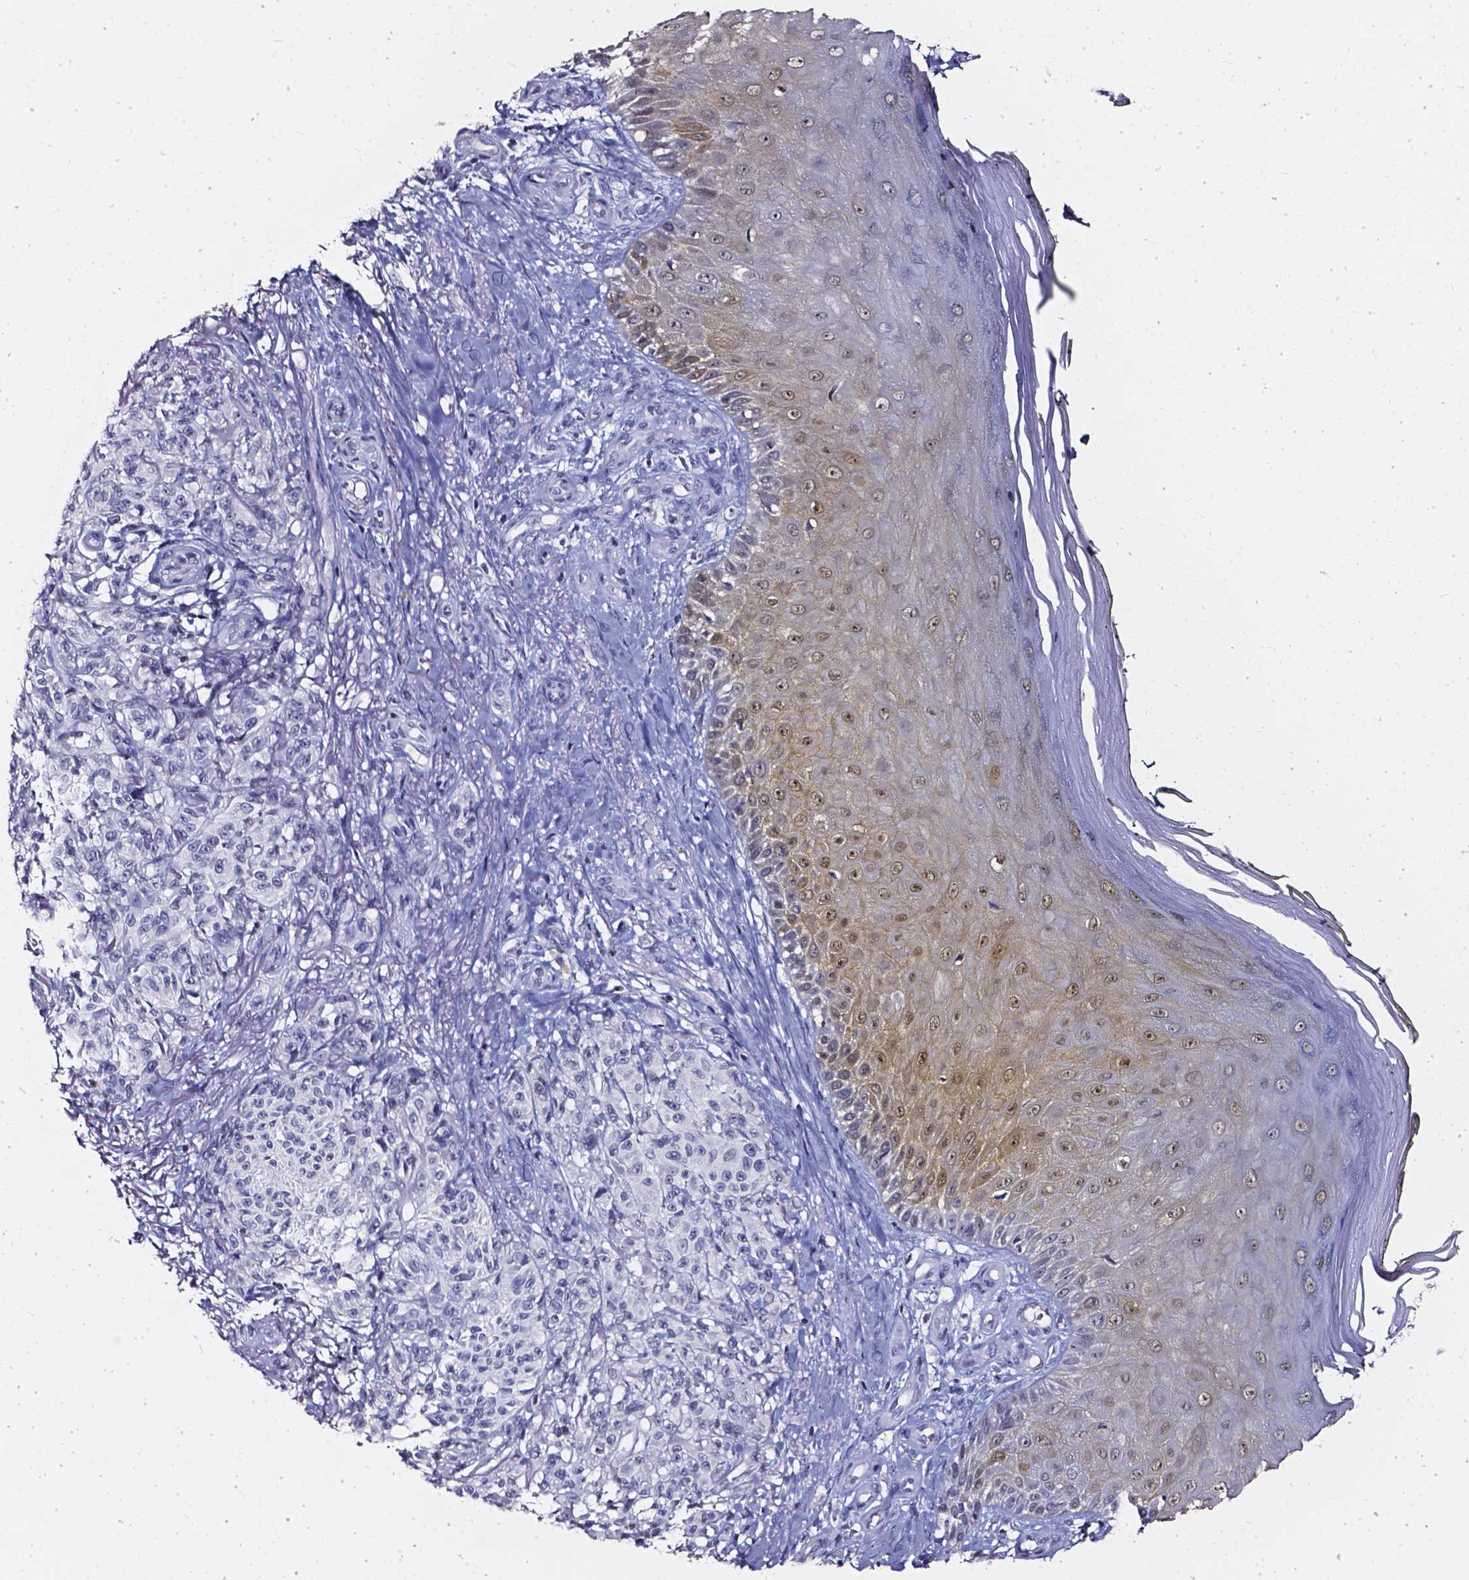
{"staining": {"intensity": "negative", "quantity": "none", "location": "none"}, "tissue": "melanoma", "cell_type": "Tumor cells", "image_type": "cancer", "snomed": [{"axis": "morphology", "description": "Malignant melanoma, NOS"}, {"axis": "topography", "description": "Skin"}], "caption": "IHC photomicrograph of neoplastic tissue: malignant melanoma stained with DAB (3,3'-diaminobenzidine) reveals no significant protein positivity in tumor cells.", "gene": "AKR1B10", "patient": {"sex": "female", "age": 85}}